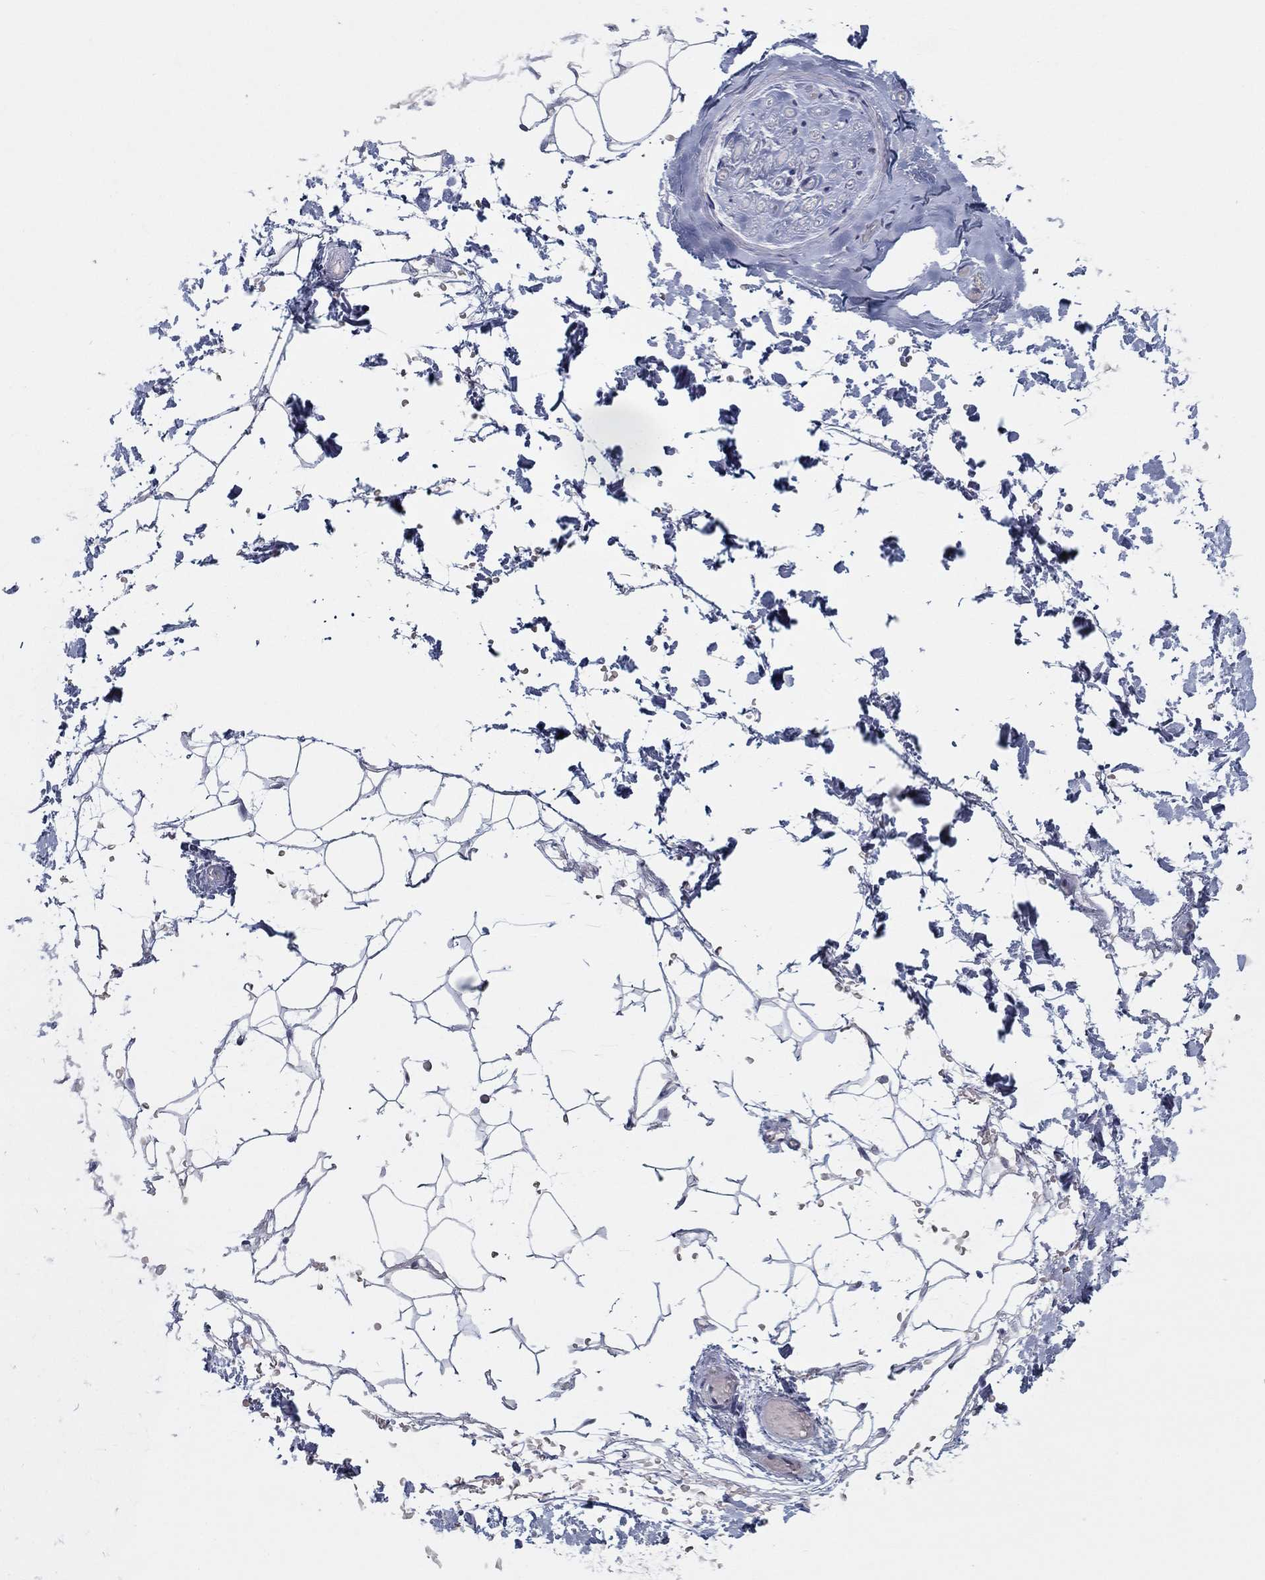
{"staining": {"intensity": "negative", "quantity": "none", "location": "none"}, "tissue": "adipose tissue", "cell_type": "Adipocytes", "image_type": "normal", "snomed": [{"axis": "morphology", "description": "Normal tissue, NOS"}, {"axis": "topography", "description": "Skin"}, {"axis": "topography", "description": "Peripheral nerve tissue"}], "caption": "Photomicrograph shows no significant protein positivity in adipocytes of normal adipose tissue. (Brightfield microscopy of DAB (3,3'-diaminobenzidine) IHC at high magnification).", "gene": "SLC22A2", "patient": {"sex": "female", "age": 56}}